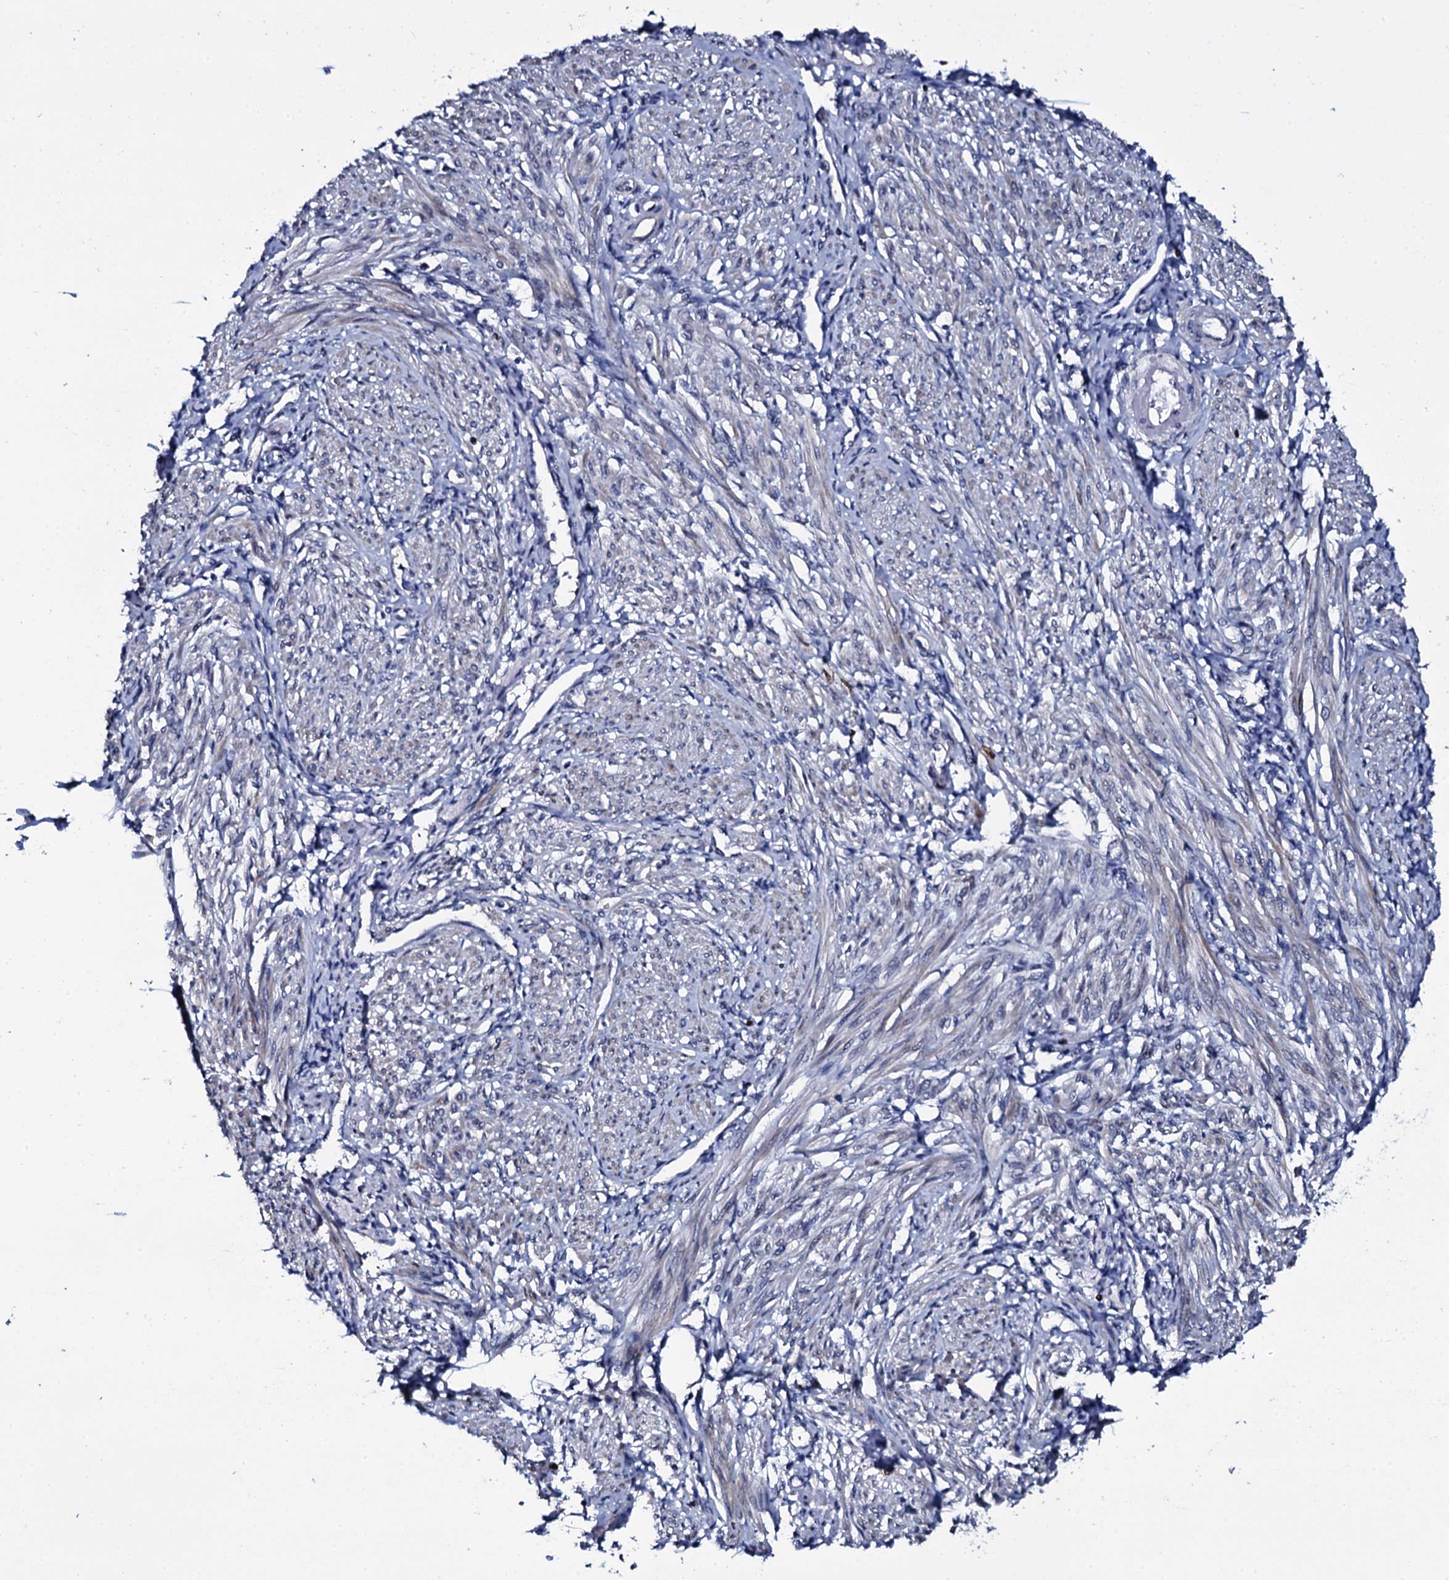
{"staining": {"intensity": "negative", "quantity": "none", "location": "none"}, "tissue": "smooth muscle", "cell_type": "Smooth muscle cells", "image_type": "normal", "snomed": [{"axis": "morphology", "description": "Normal tissue, NOS"}, {"axis": "topography", "description": "Smooth muscle"}], "caption": "High magnification brightfield microscopy of normal smooth muscle stained with DAB (brown) and counterstained with hematoxylin (blue): smooth muscle cells show no significant positivity.", "gene": "NPM2", "patient": {"sex": "female", "age": 39}}